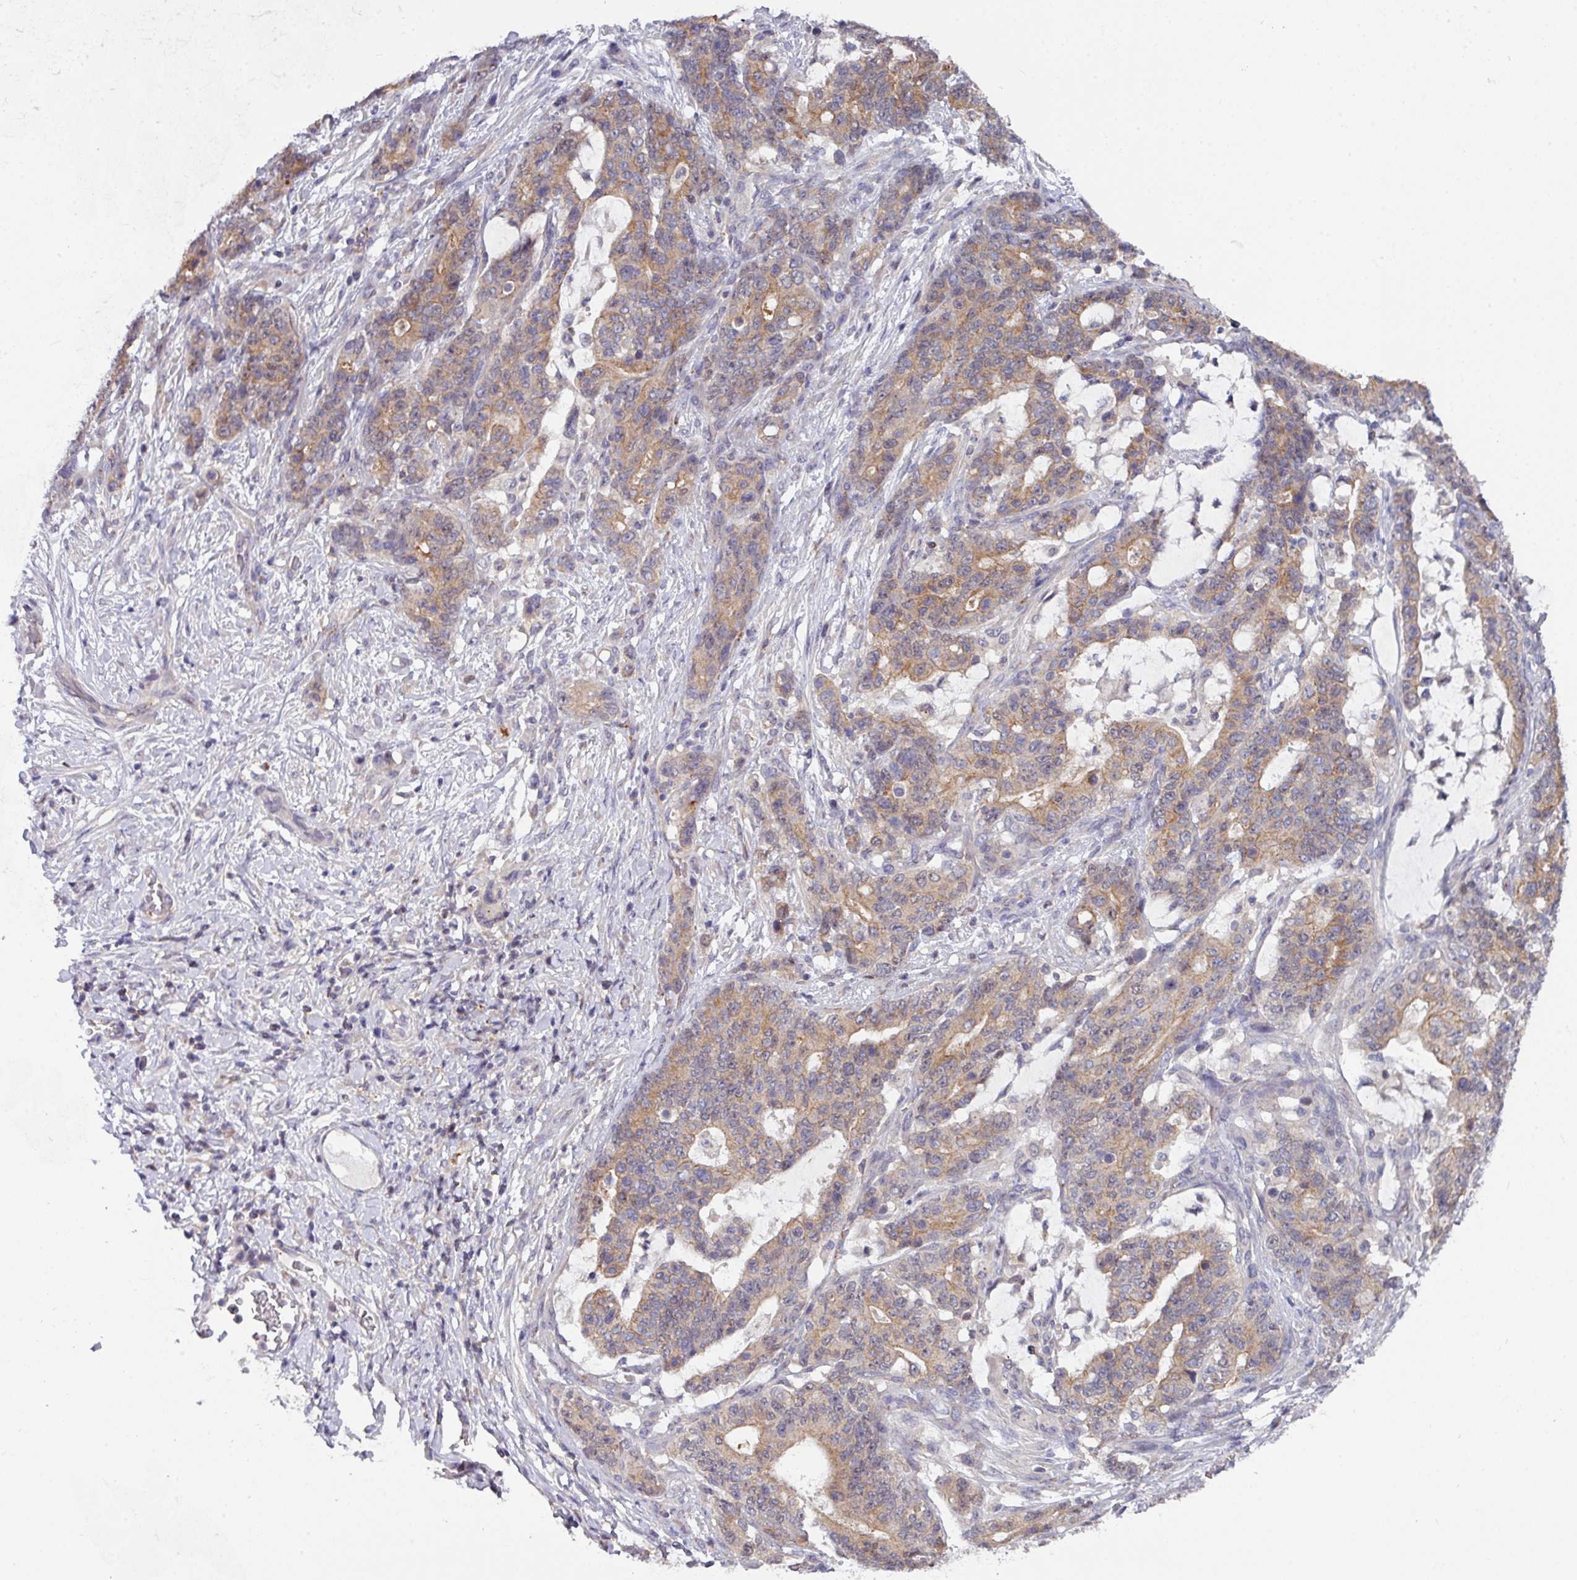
{"staining": {"intensity": "moderate", "quantity": "25%-75%", "location": "cytoplasmic/membranous"}, "tissue": "stomach cancer", "cell_type": "Tumor cells", "image_type": "cancer", "snomed": [{"axis": "morphology", "description": "Normal tissue, NOS"}, {"axis": "morphology", "description": "Adenocarcinoma, NOS"}, {"axis": "topography", "description": "Stomach"}], "caption": "The photomicrograph exhibits immunohistochemical staining of adenocarcinoma (stomach). There is moderate cytoplasmic/membranous staining is seen in approximately 25%-75% of tumor cells.", "gene": "DCAF12L2", "patient": {"sex": "female", "age": 64}}